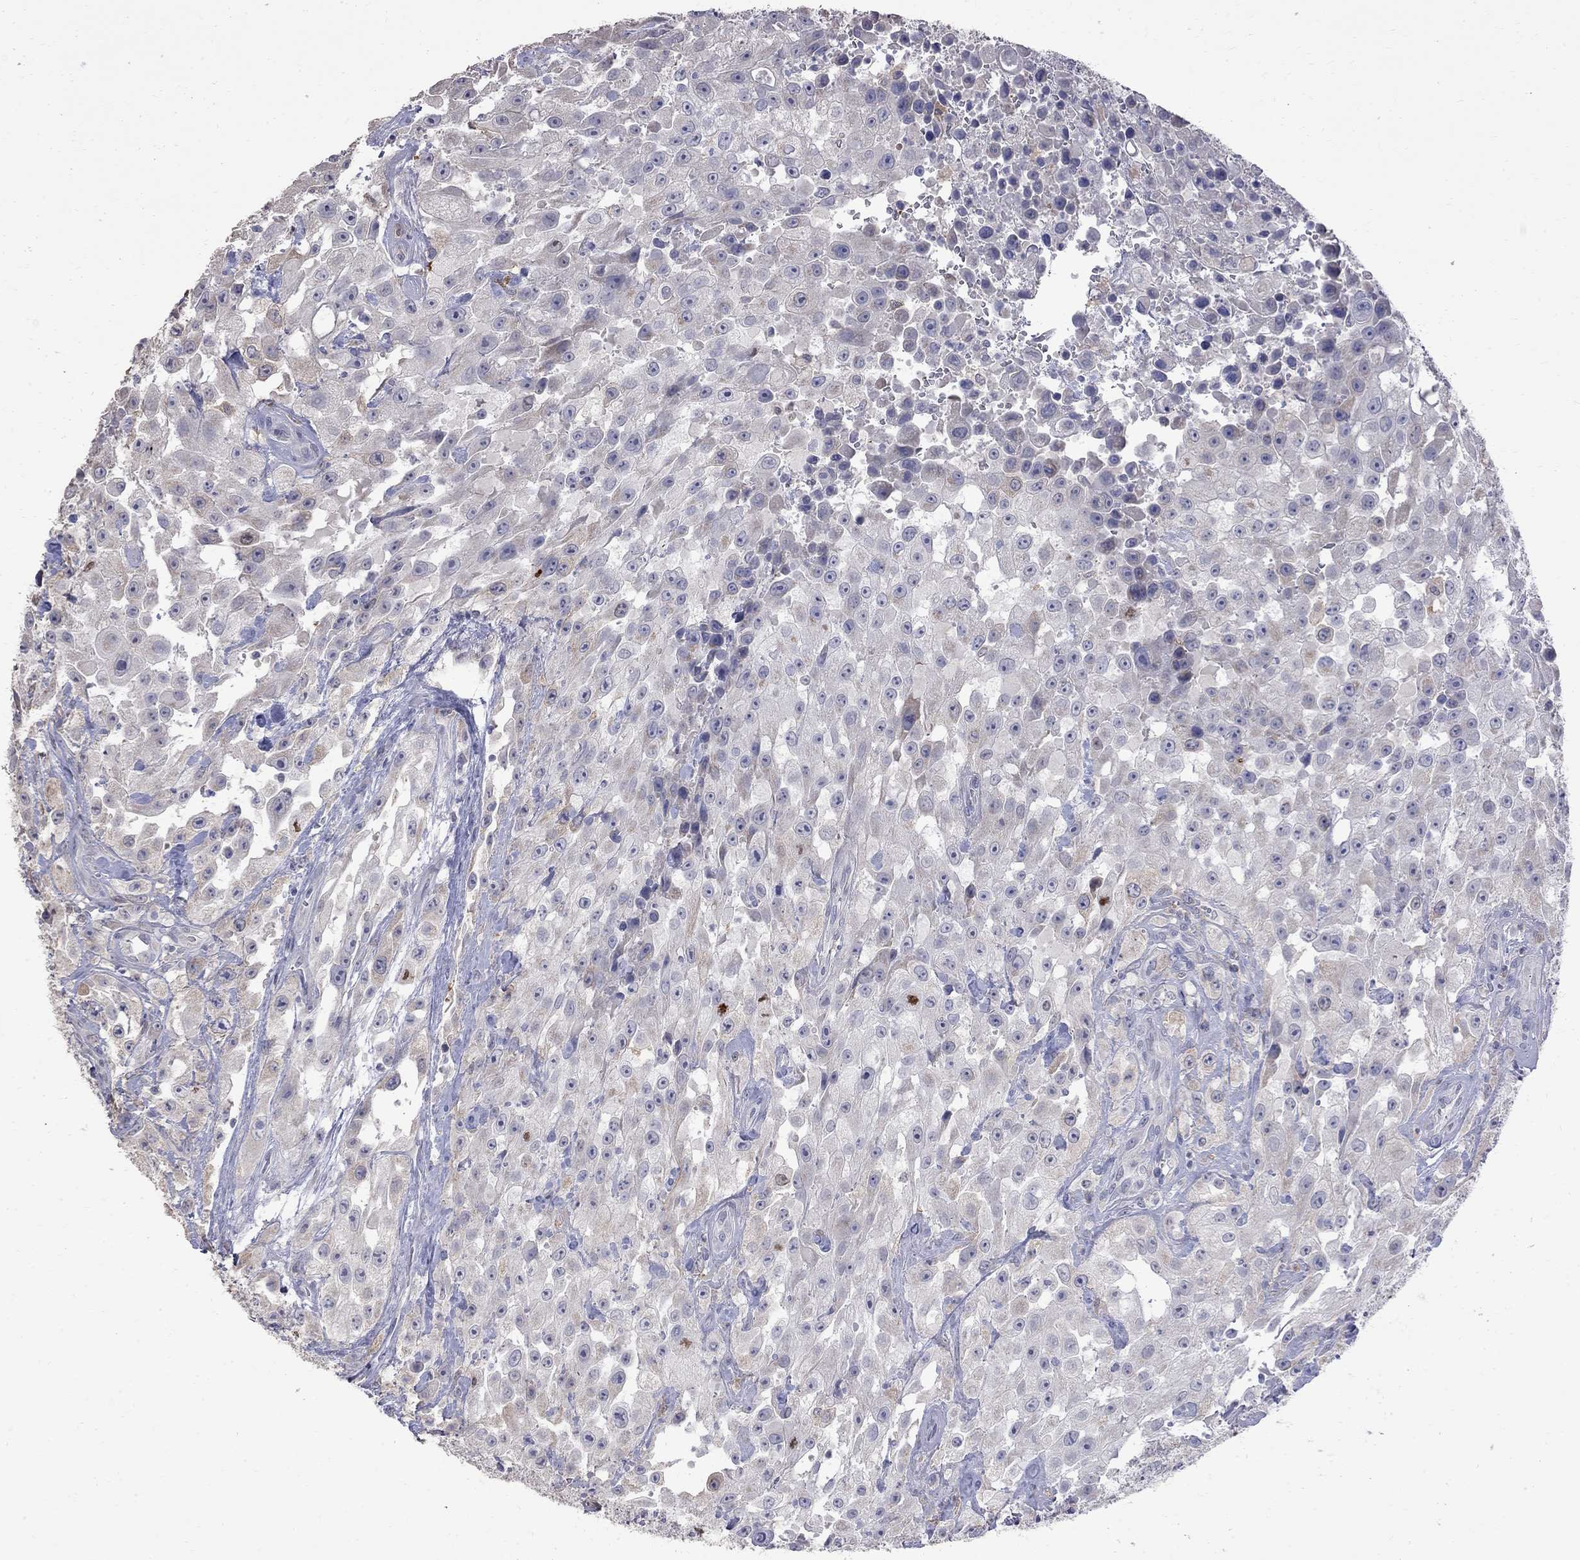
{"staining": {"intensity": "negative", "quantity": "none", "location": "none"}, "tissue": "urothelial cancer", "cell_type": "Tumor cells", "image_type": "cancer", "snomed": [{"axis": "morphology", "description": "Urothelial carcinoma, High grade"}, {"axis": "topography", "description": "Urinary bladder"}], "caption": "Immunohistochemistry of human urothelial carcinoma (high-grade) displays no staining in tumor cells.", "gene": "CKAP2", "patient": {"sex": "male", "age": 79}}